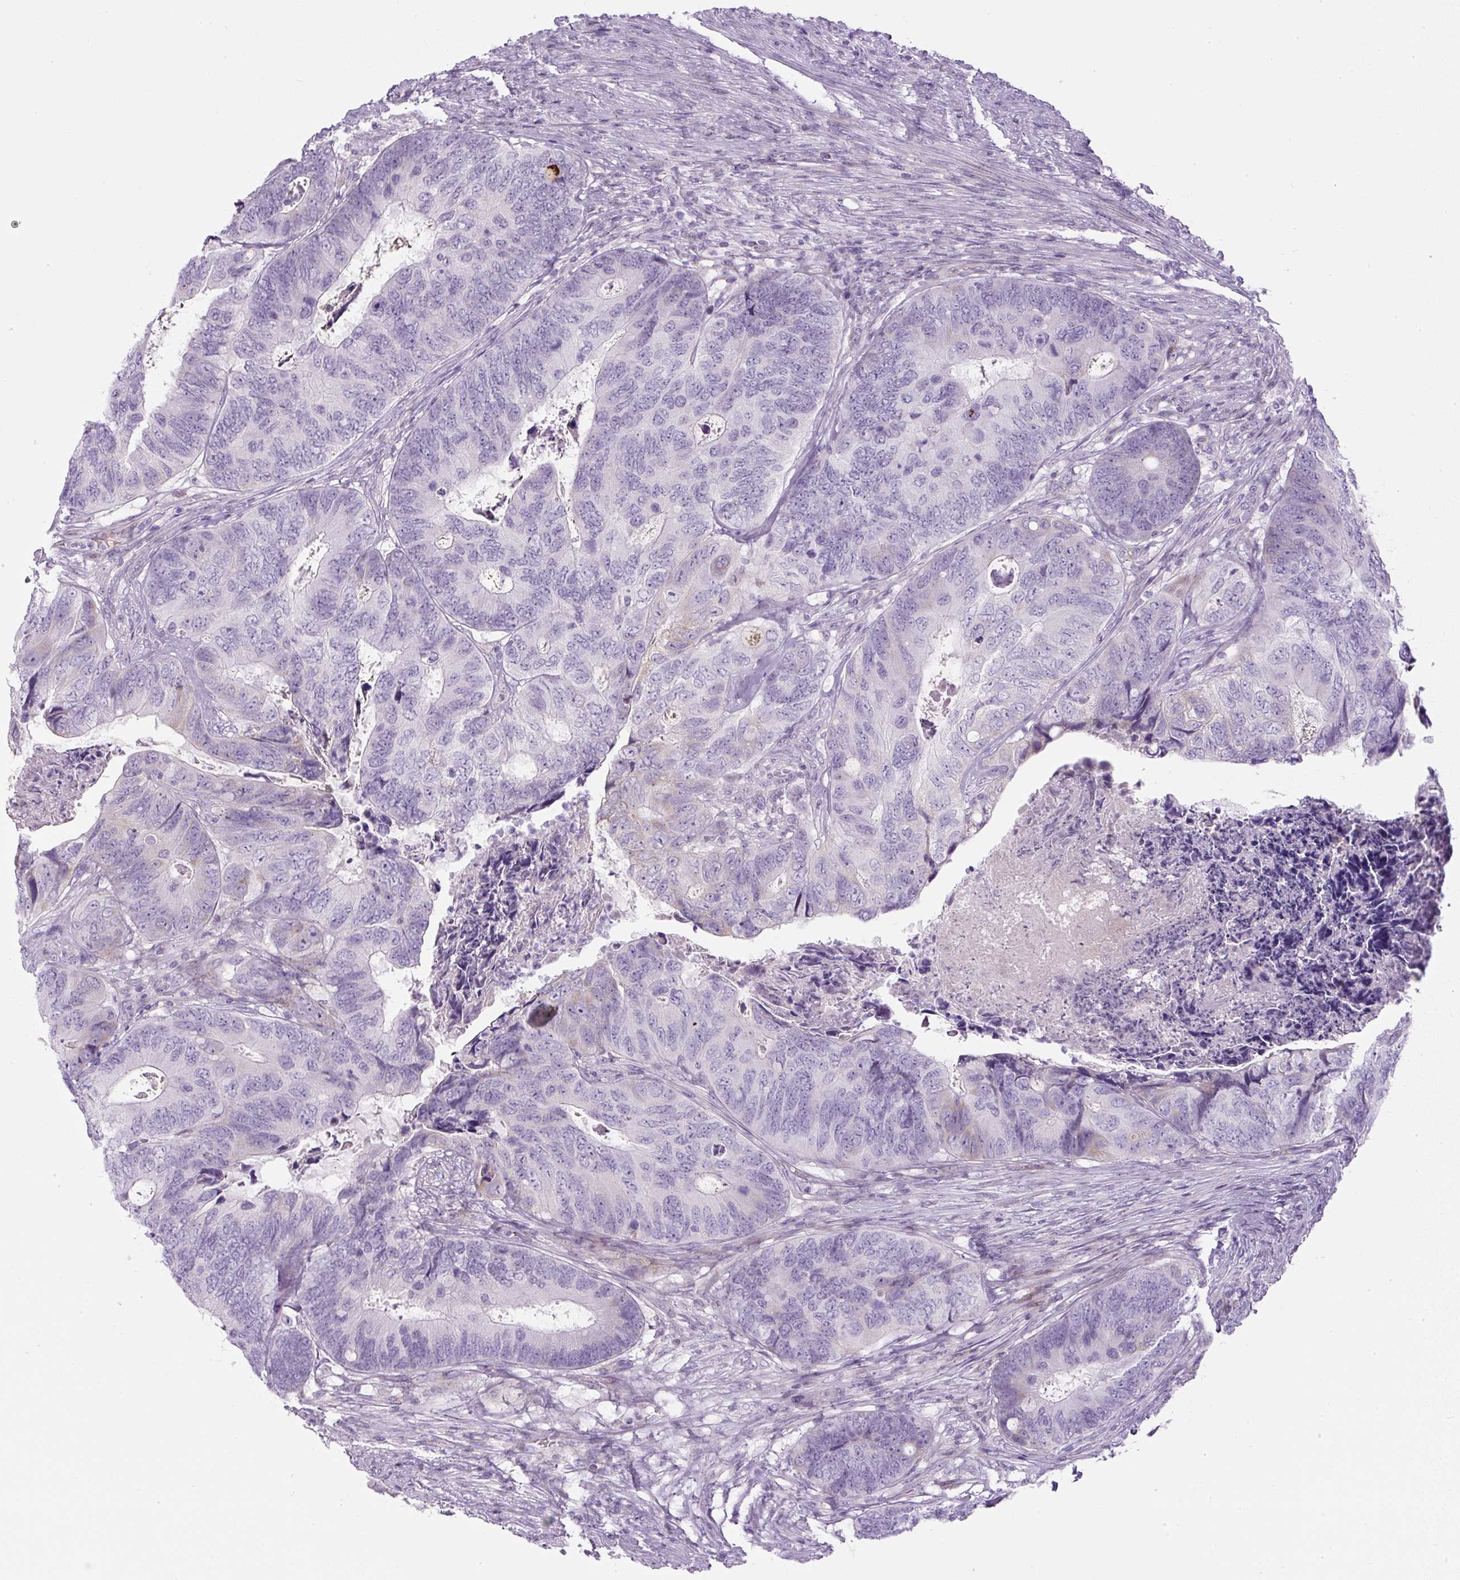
{"staining": {"intensity": "negative", "quantity": "none", "location": "none"}, "tissue": "colorectal cancer", "cell_type": "Tumor cells", "image_type": "cancer", "snomed": [{"axis": "morphology", "description": "Adenocarcinoma, NOS"}, {"axis": "topography", "description": "Colon"}], "caption": "DAB (3,3'-diaminobenzidine) immunohistochemical staining of human colorectal cancer (adenocarcinoma) exhibits no significant expression in tumor cells. (Brightfield microscopy of DAB immunohistochemistry (IHC) at high magnification).", "gene": "FGFBP3", "patient": {"sex": "female", "age": 67}}